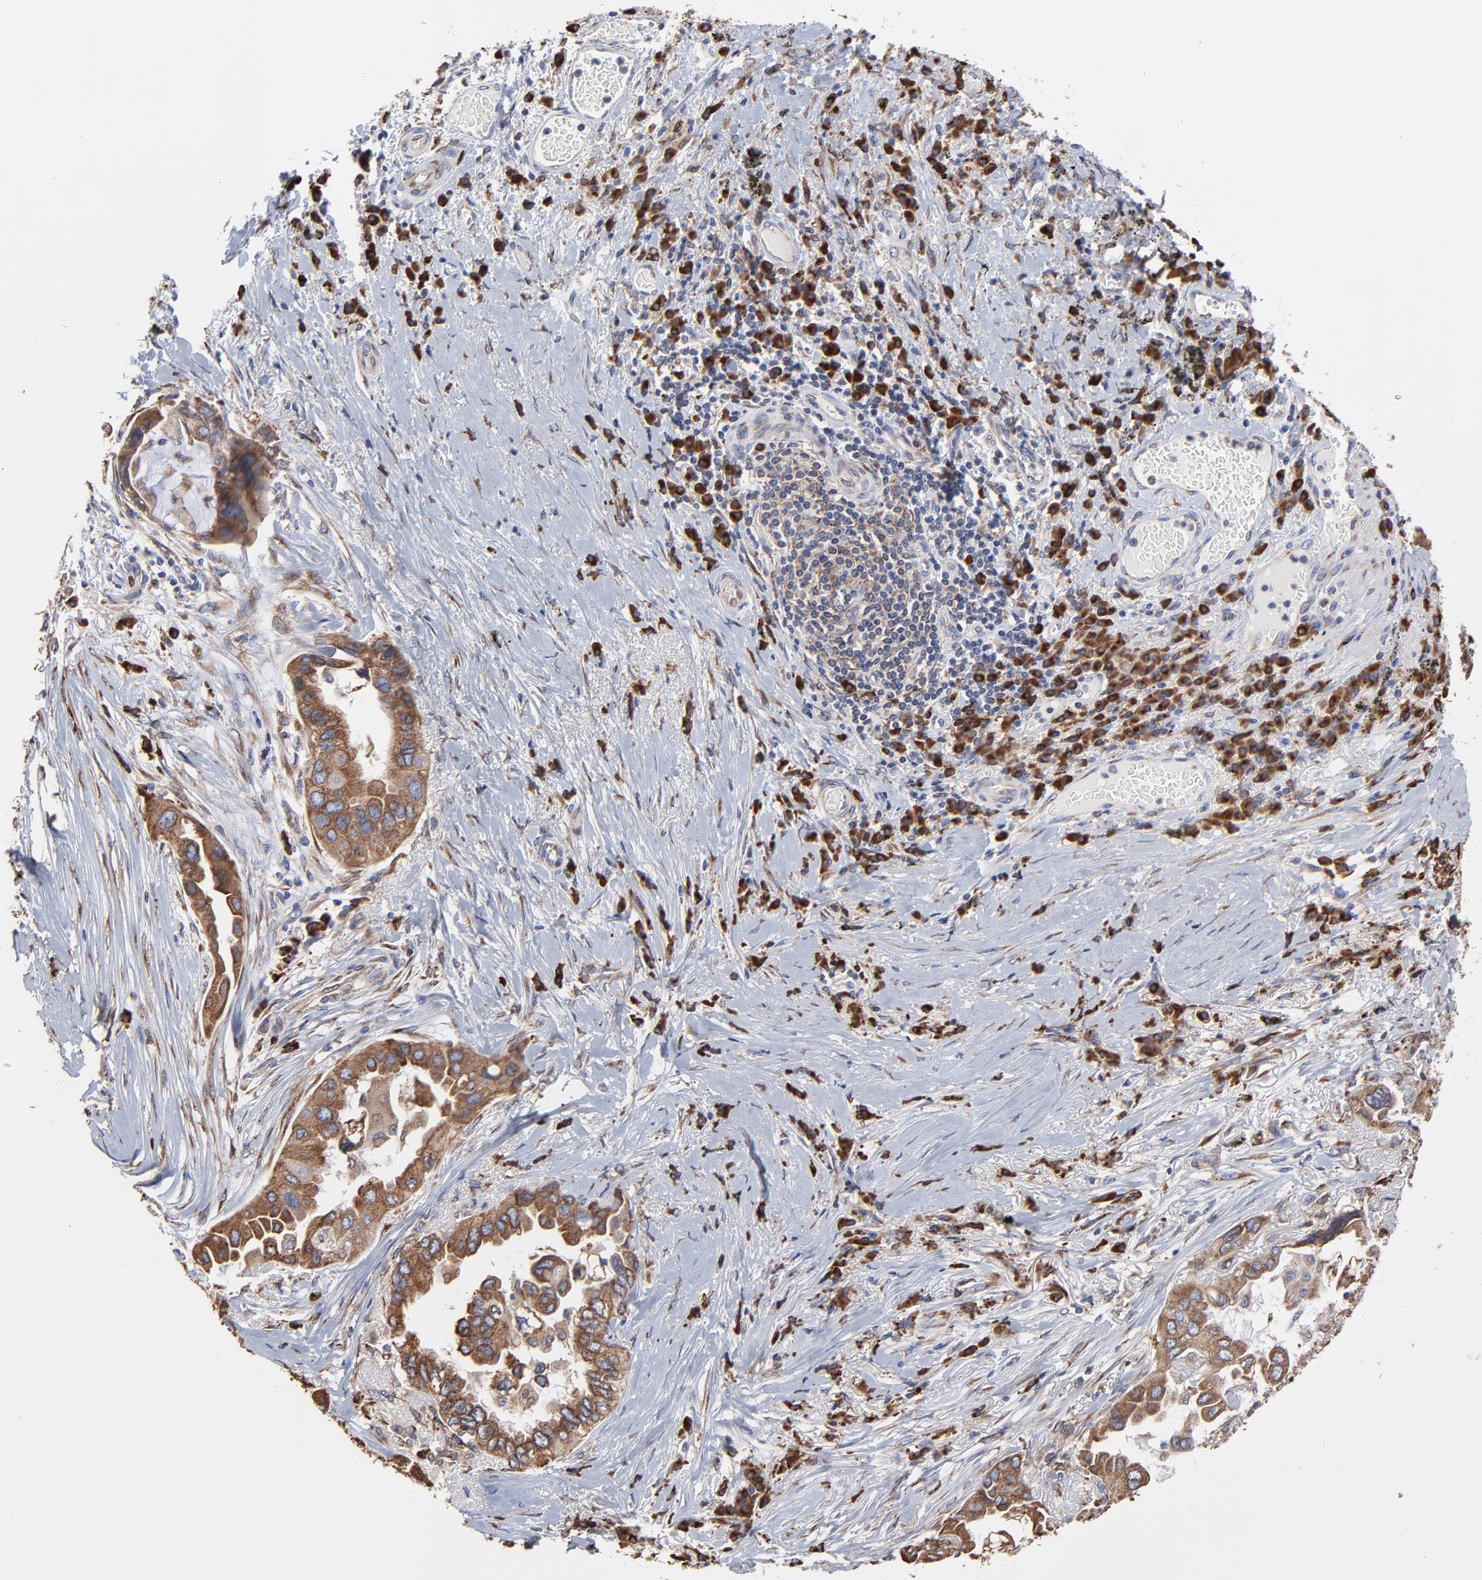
{"staining": {"intensity": "moderate", "quantity": ">75%", "location": "cytoplasmic/membranous"}, "tissue": "lung cancer", "cell_type": "Tumor cells", "image_type": "cancer", "snomed": [{"axis": "morphology", "description": "Adenocarcinoma, NOS"}, {"axis": "topography", "description": "Lung"}], "caption": "Tumor cells display medium levels of moderate cytoplasmic/membranous positivity in about >75% of cells in adenocarcinoma (lung). (DAB (3,3'-diaminobenzidine) IHC, brown staining for protein, blue staining for nuclei).", "gene": "LMAN1", "patient": {"sex": "female", "age": 76}}